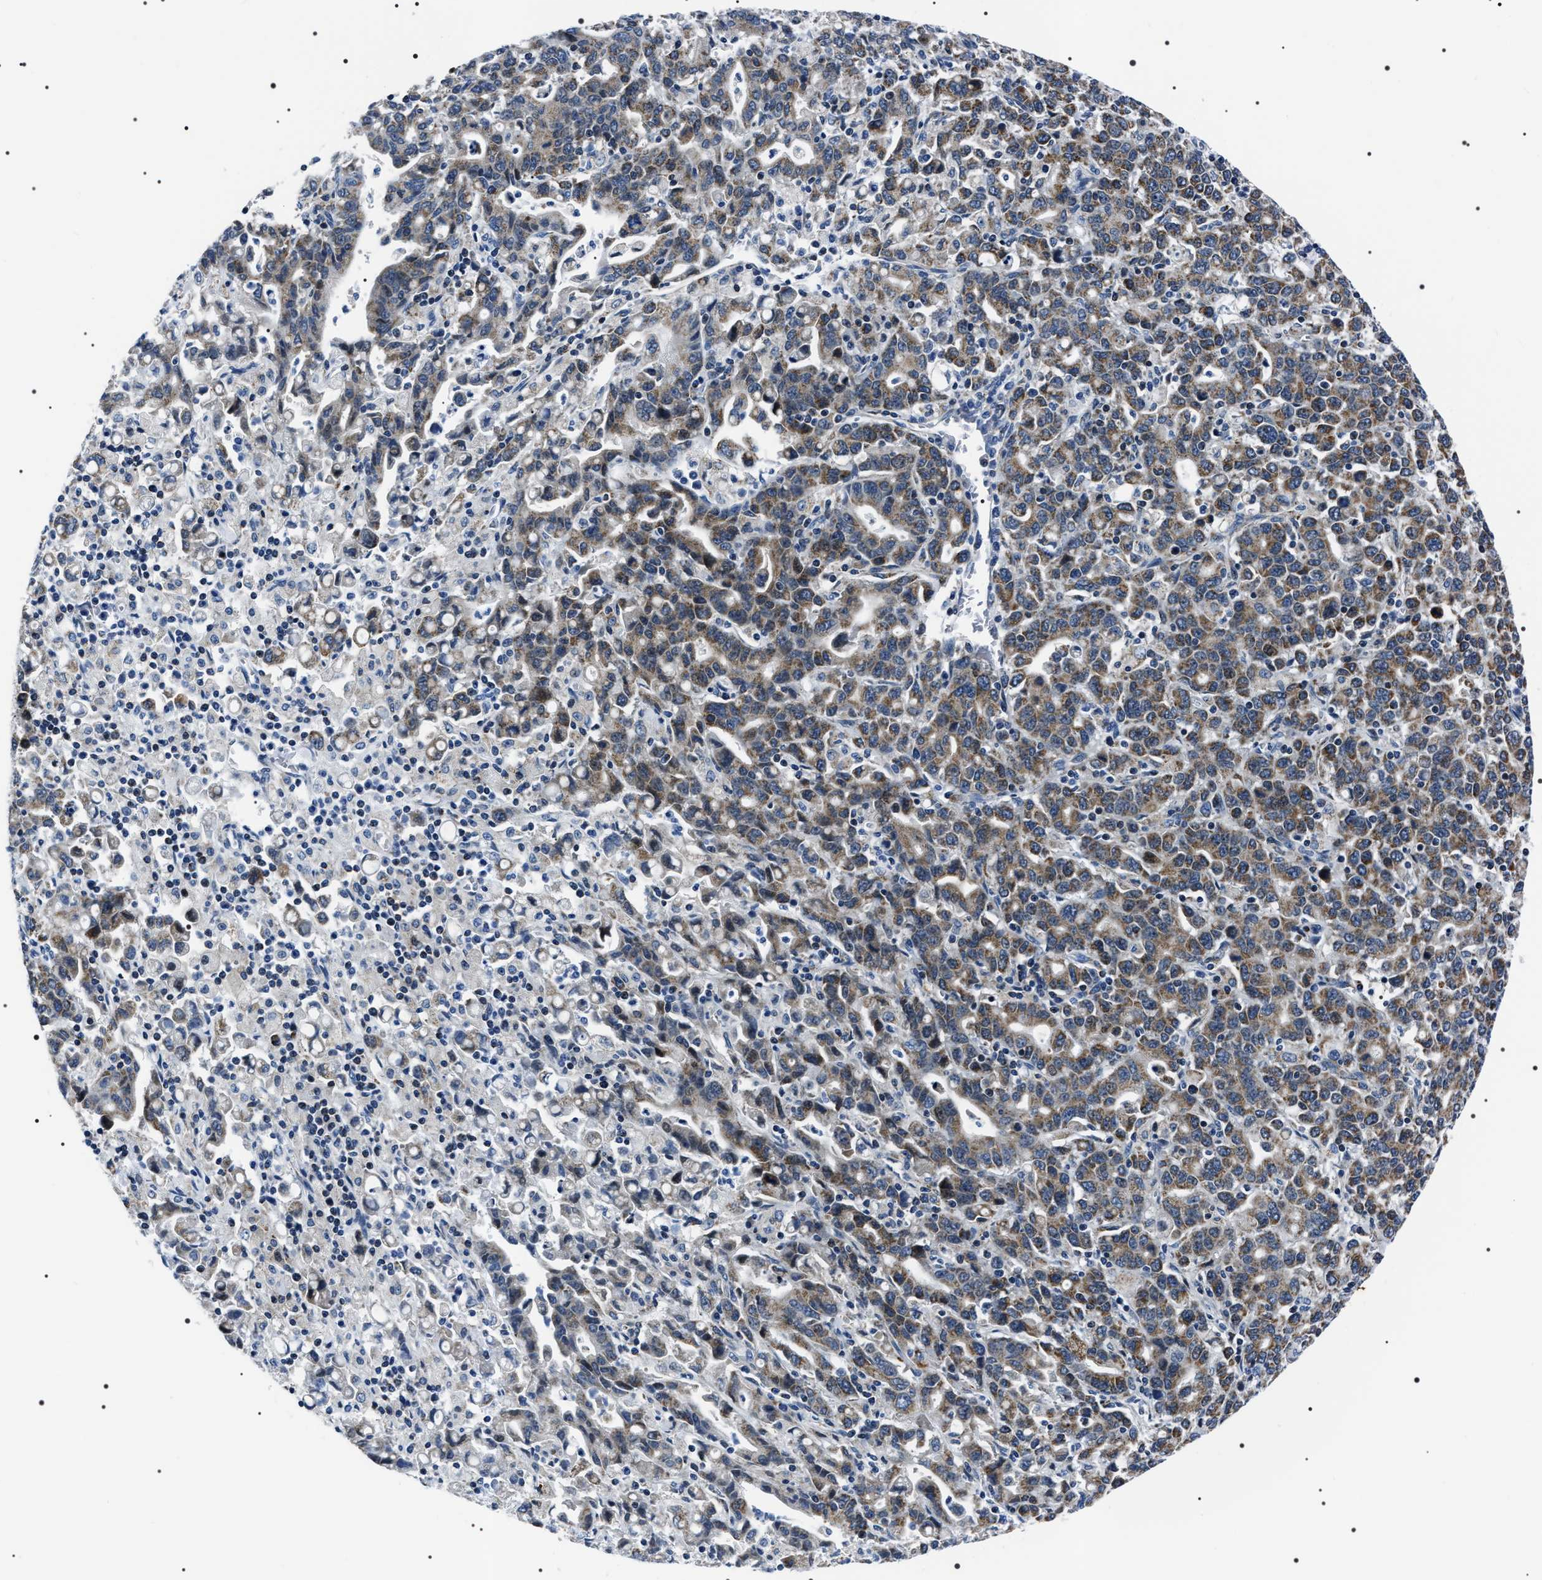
{"staining": {"intensity": "moderate", "quantity": ">75%", "location": "cytoplasmic/membranous"}, "tissue": "stomach cancer", "cell_type": "Tumor cells", "image_type": "cancer", "snomed": [{"axis": "morphology", "description": "Adenocarcinoma, NOS"}, {"axis": "topography", "description": "Stomach, upper"}], "caption": "About >75% of tumor cells in human stomach cancer (adenocarcinoma) exhibit moderate cytoplasmic/membranous protein positivity as visualized by brown immunohistochemical staining.", "gene": "NTMT1", "patient": {"sex": "male", "age": 69}}